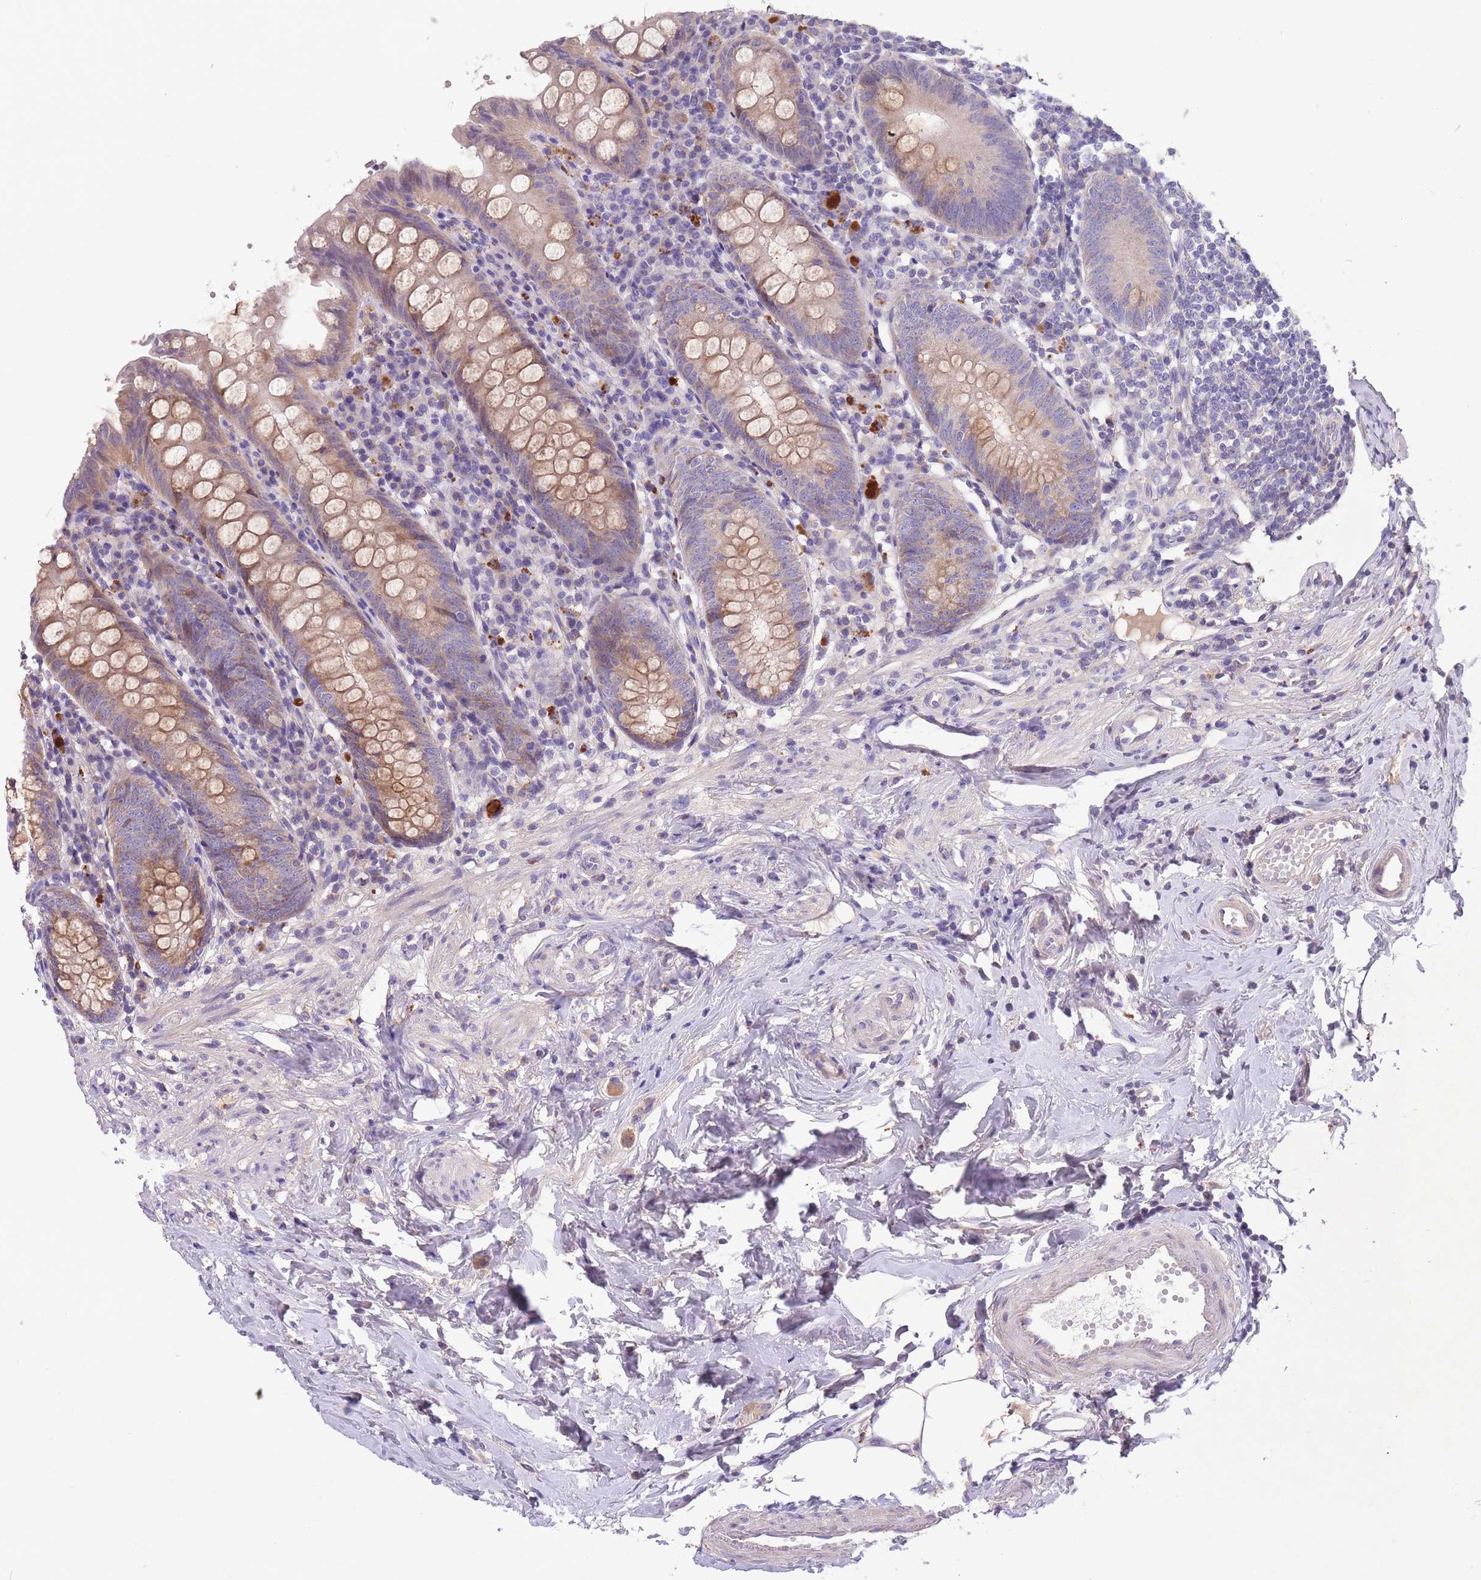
{"staining": {"intensity": "moderate", "quantity": ">75%", "location": "cytoplasmic/membranous"}, "tissue": "appendix", "cell_type": "Glandular cells", "image_type": "normal", "snomed": [{"axis": "morphology", "description": "Normal tissue, NOS"}, {"axis": "topography", "description": "Appendix"}], "caption": "Human appendix stained with a protein marker demonstrates moderate staining in glandular cells.", "gene": "ITPKC", "patient": {"sex": "female", "age": 54}}